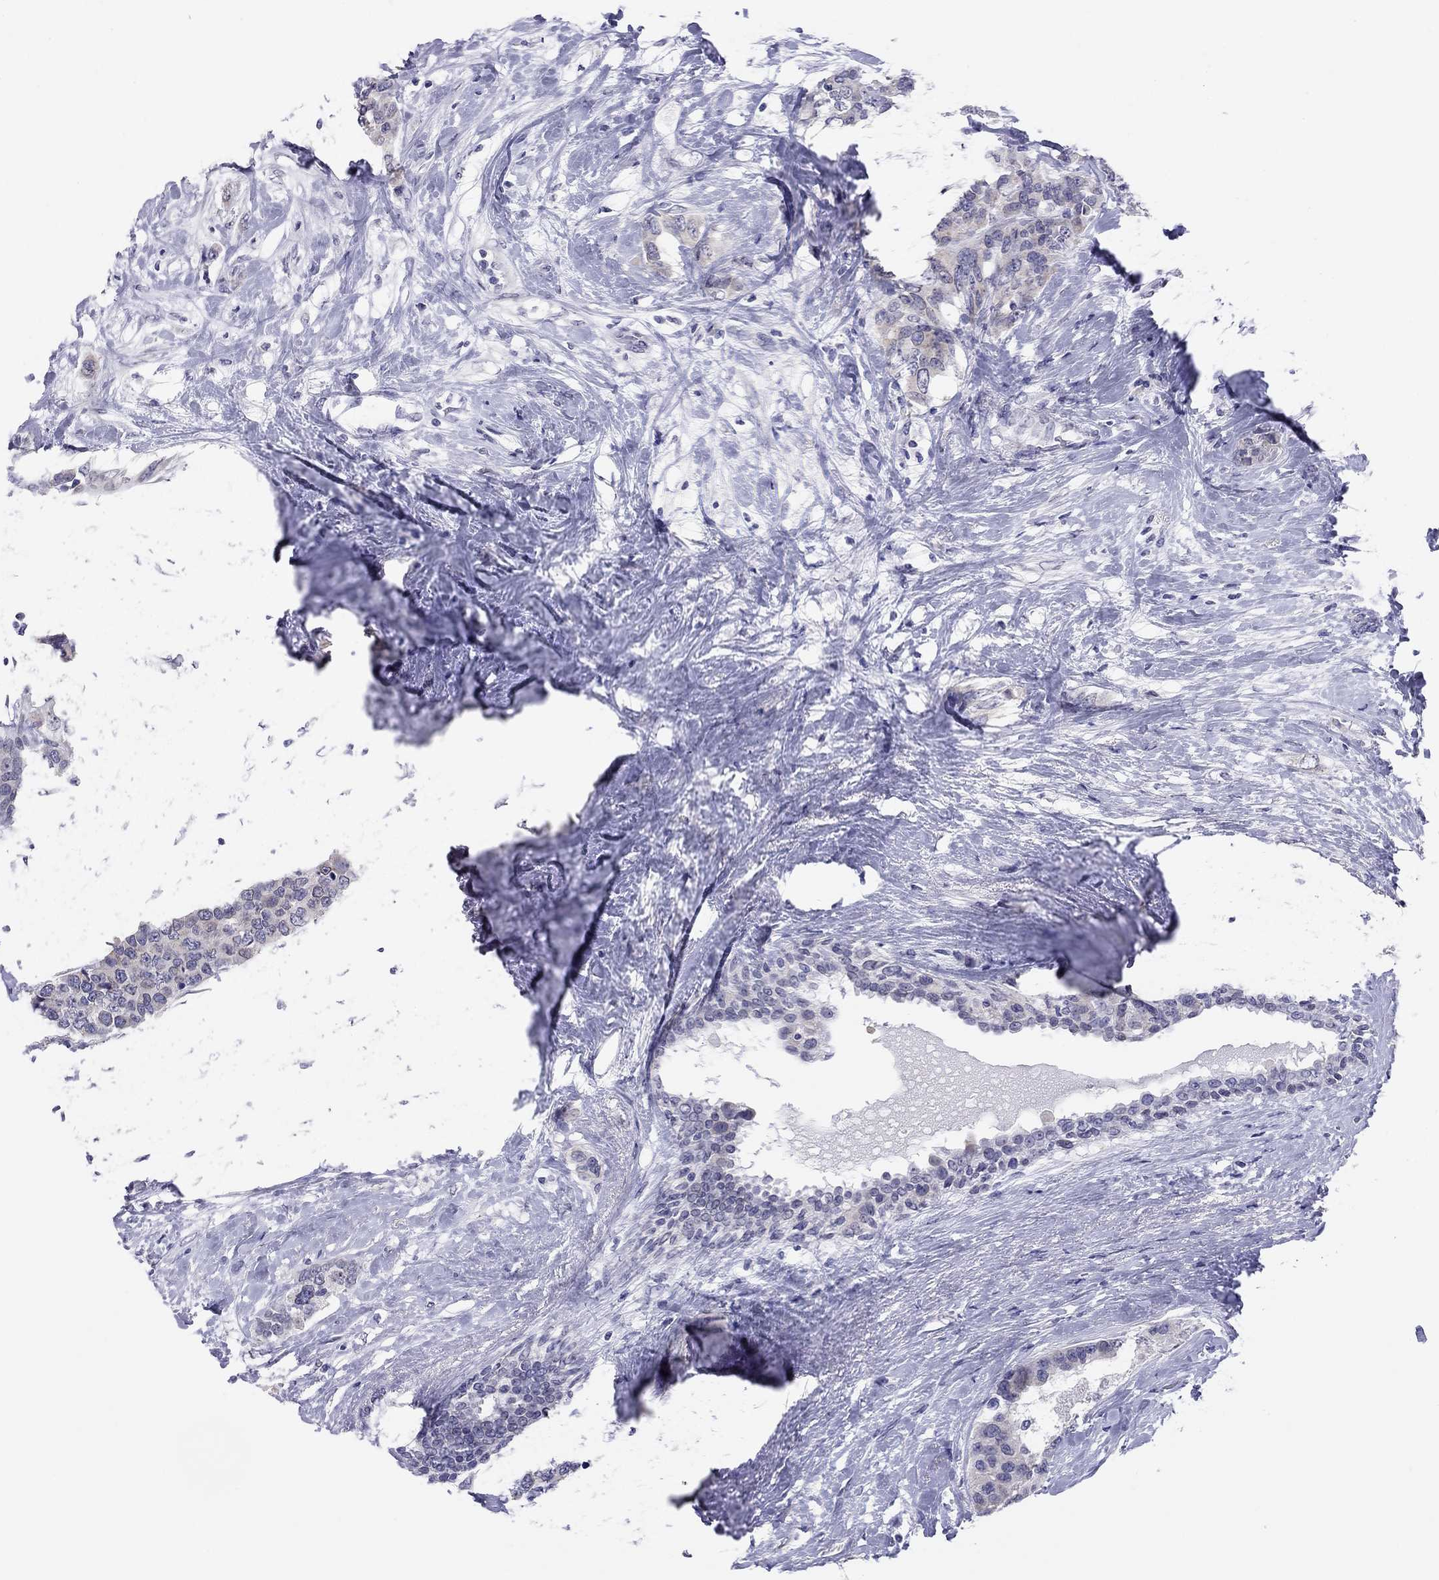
{"staining": {"intensity": "weak", "quantity": "<25%", "location": "cytoplasmic/membranous"}, "tissue": "breast cancer", "cell_type": "Tumor cells", "image_type": "cancer", "snomed": [{"axis": "morphology", "description": "Lobular carcinoma"}, {"axis": "topography", "description": "Breast"}], "caption": "Protein analysis of lobular carcinoma (breast) displays no significant expression in tumor cells.", "gene": "ARMC12", "patient": {"sex": "female", "age": 59}}